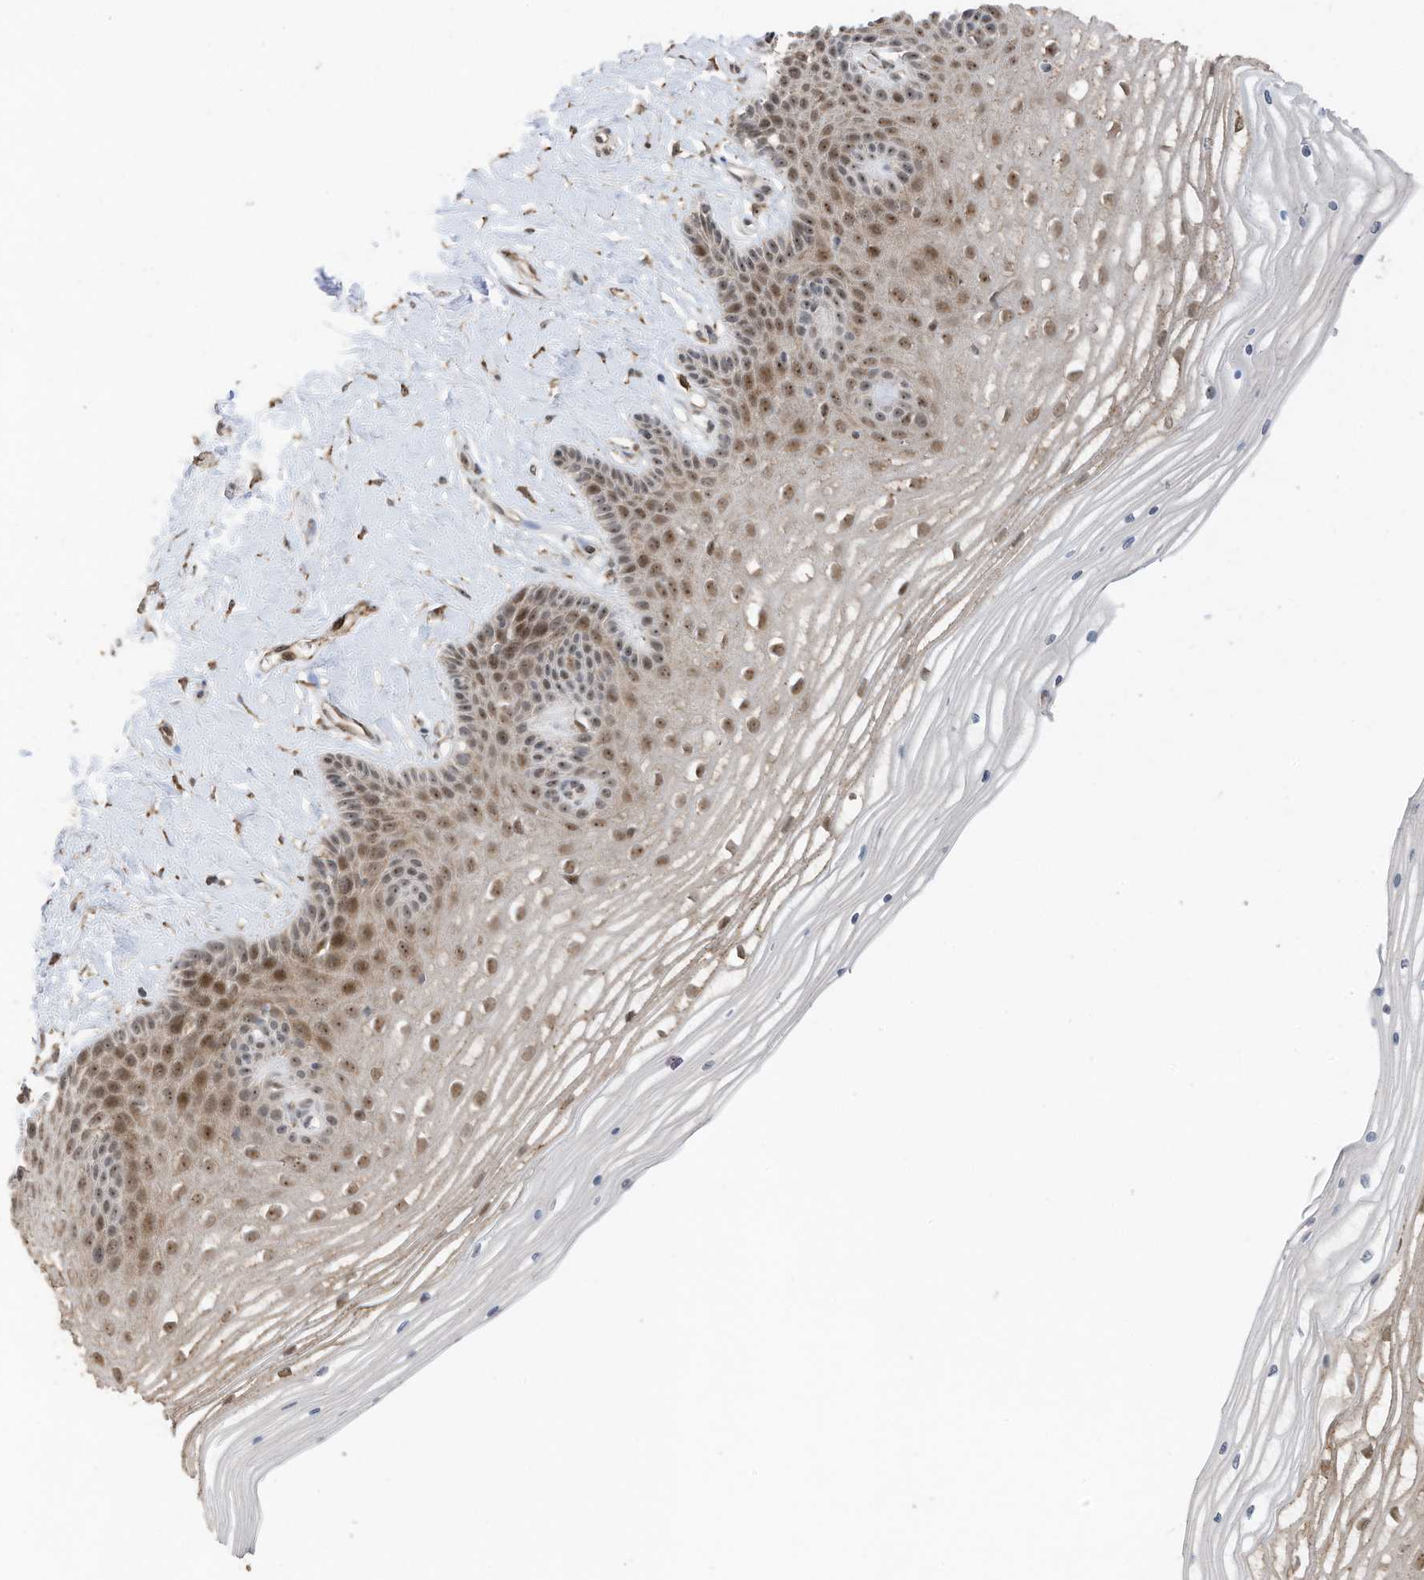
{"staining": {"intensity": "moderate", "quantity": ">75%", "location": "nuclear"}, "tissue": "vagina", "cell_type": "Squamous epithelial cells", "image_type": "normal", "snomed": [{"axis": "morphology", "description": "Normal tissue, NOS"}, {"axis": "topography", "description": "Vagina"}, {"axis": "topography", "description": "Cervix"}], "caption": "Vagina was stained to show a protein in brown. There is medium levels of moderate nuclear expression in about >75% of squamous epithelial cells. Nuclei are stained in blue.", "gene": "ERLEC1", "patient": {"sex": "female", "age": 40}}